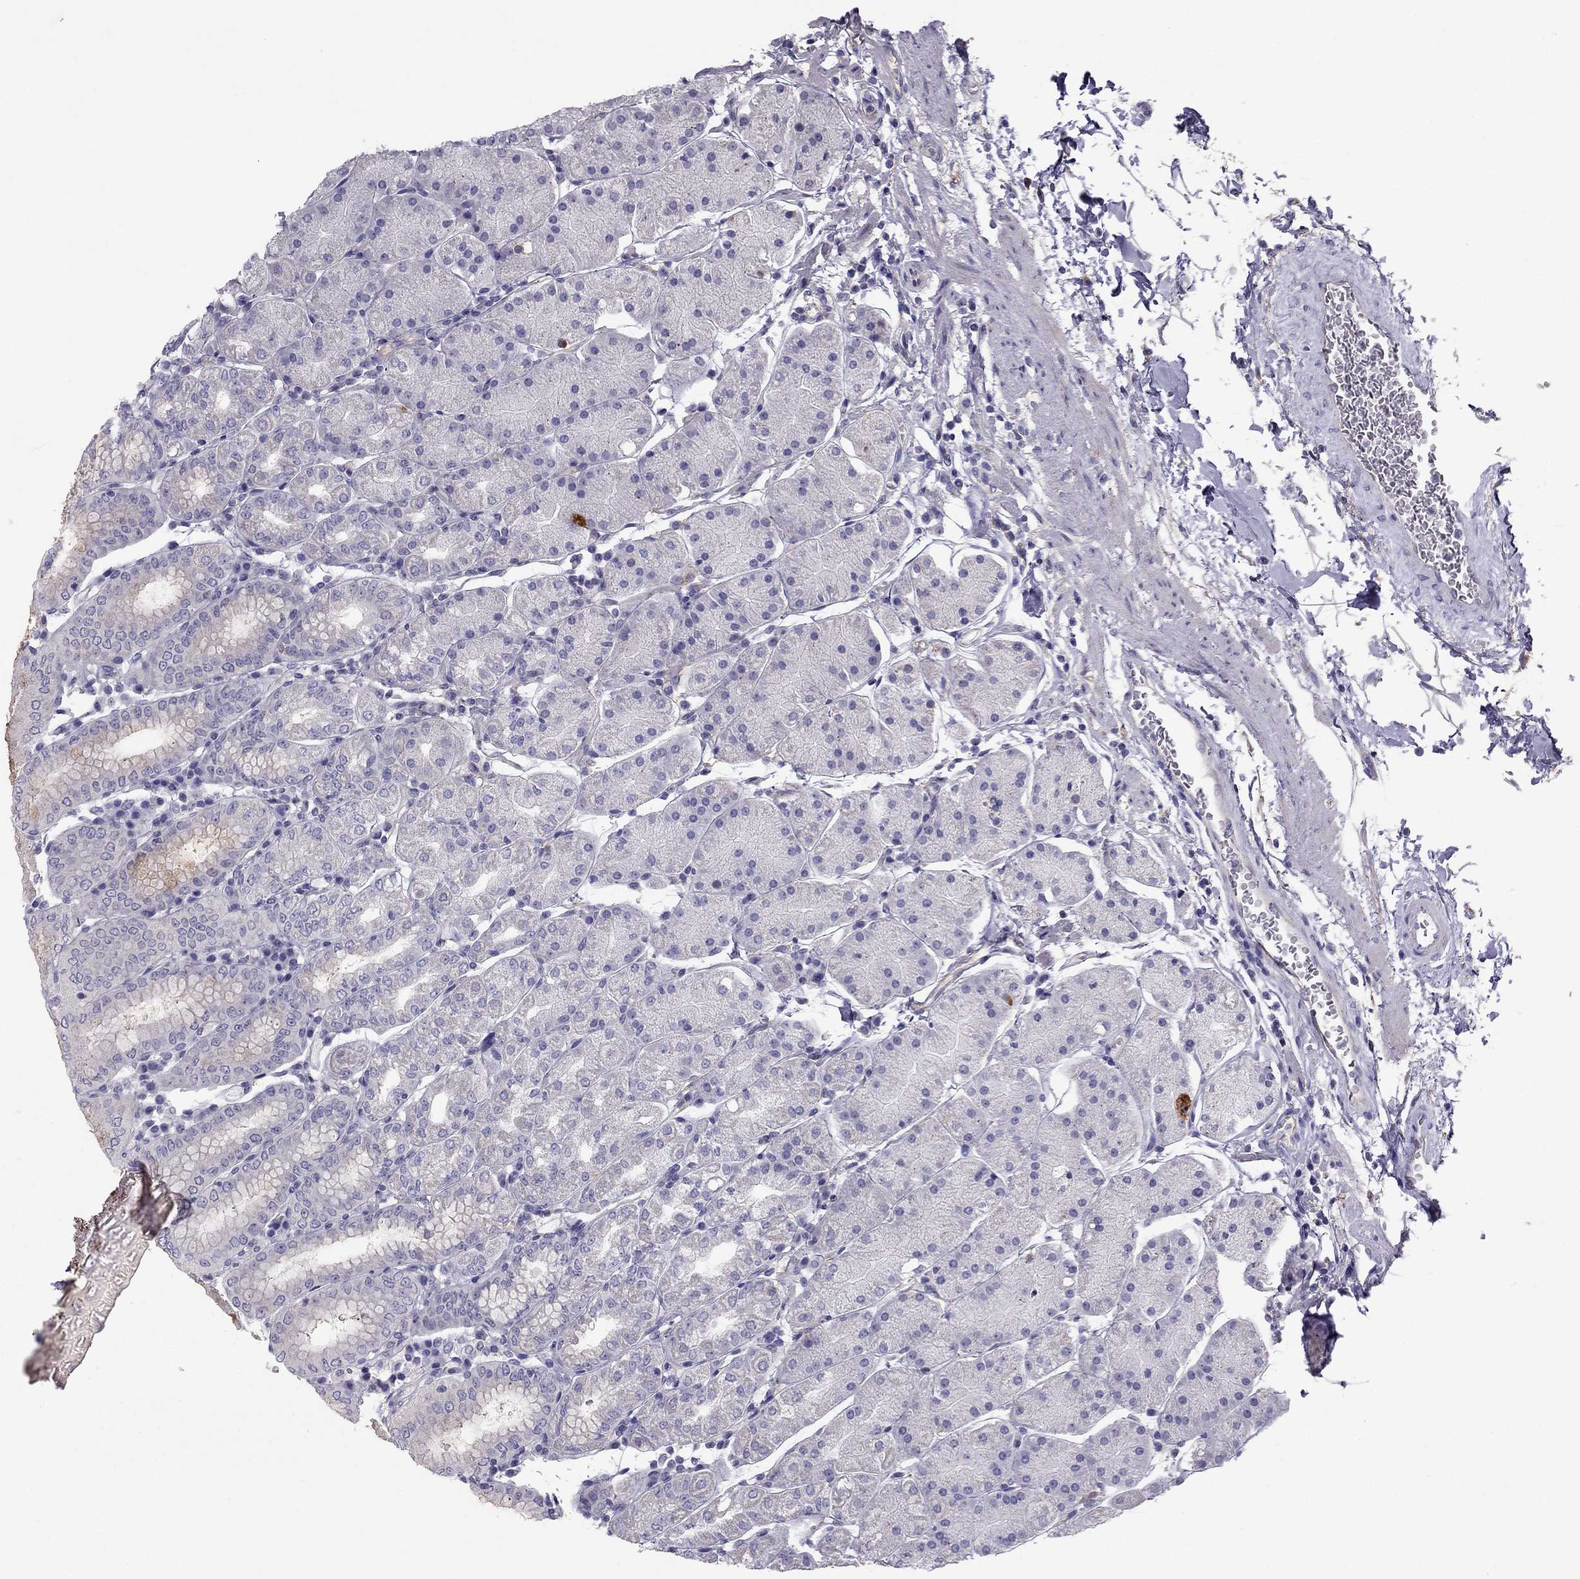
{"staining": {"intensity": "weak", "quantity": "<25%", "location": "cytoplasmic/membranous"}, "tissue": "stomach", "cell_type": "Glandular cells", "image_type": "normal", "snomed": [{"axis": "morphology", "description": "Normal tissue, NOS"}, {"axis": "topography", "description": "Stomach"}], "caption": "The photomicrograph displays no significant staining in glandular cells of stomach.", "gene": "SYT5", "patient": {"sex": "male", "age": 54}}